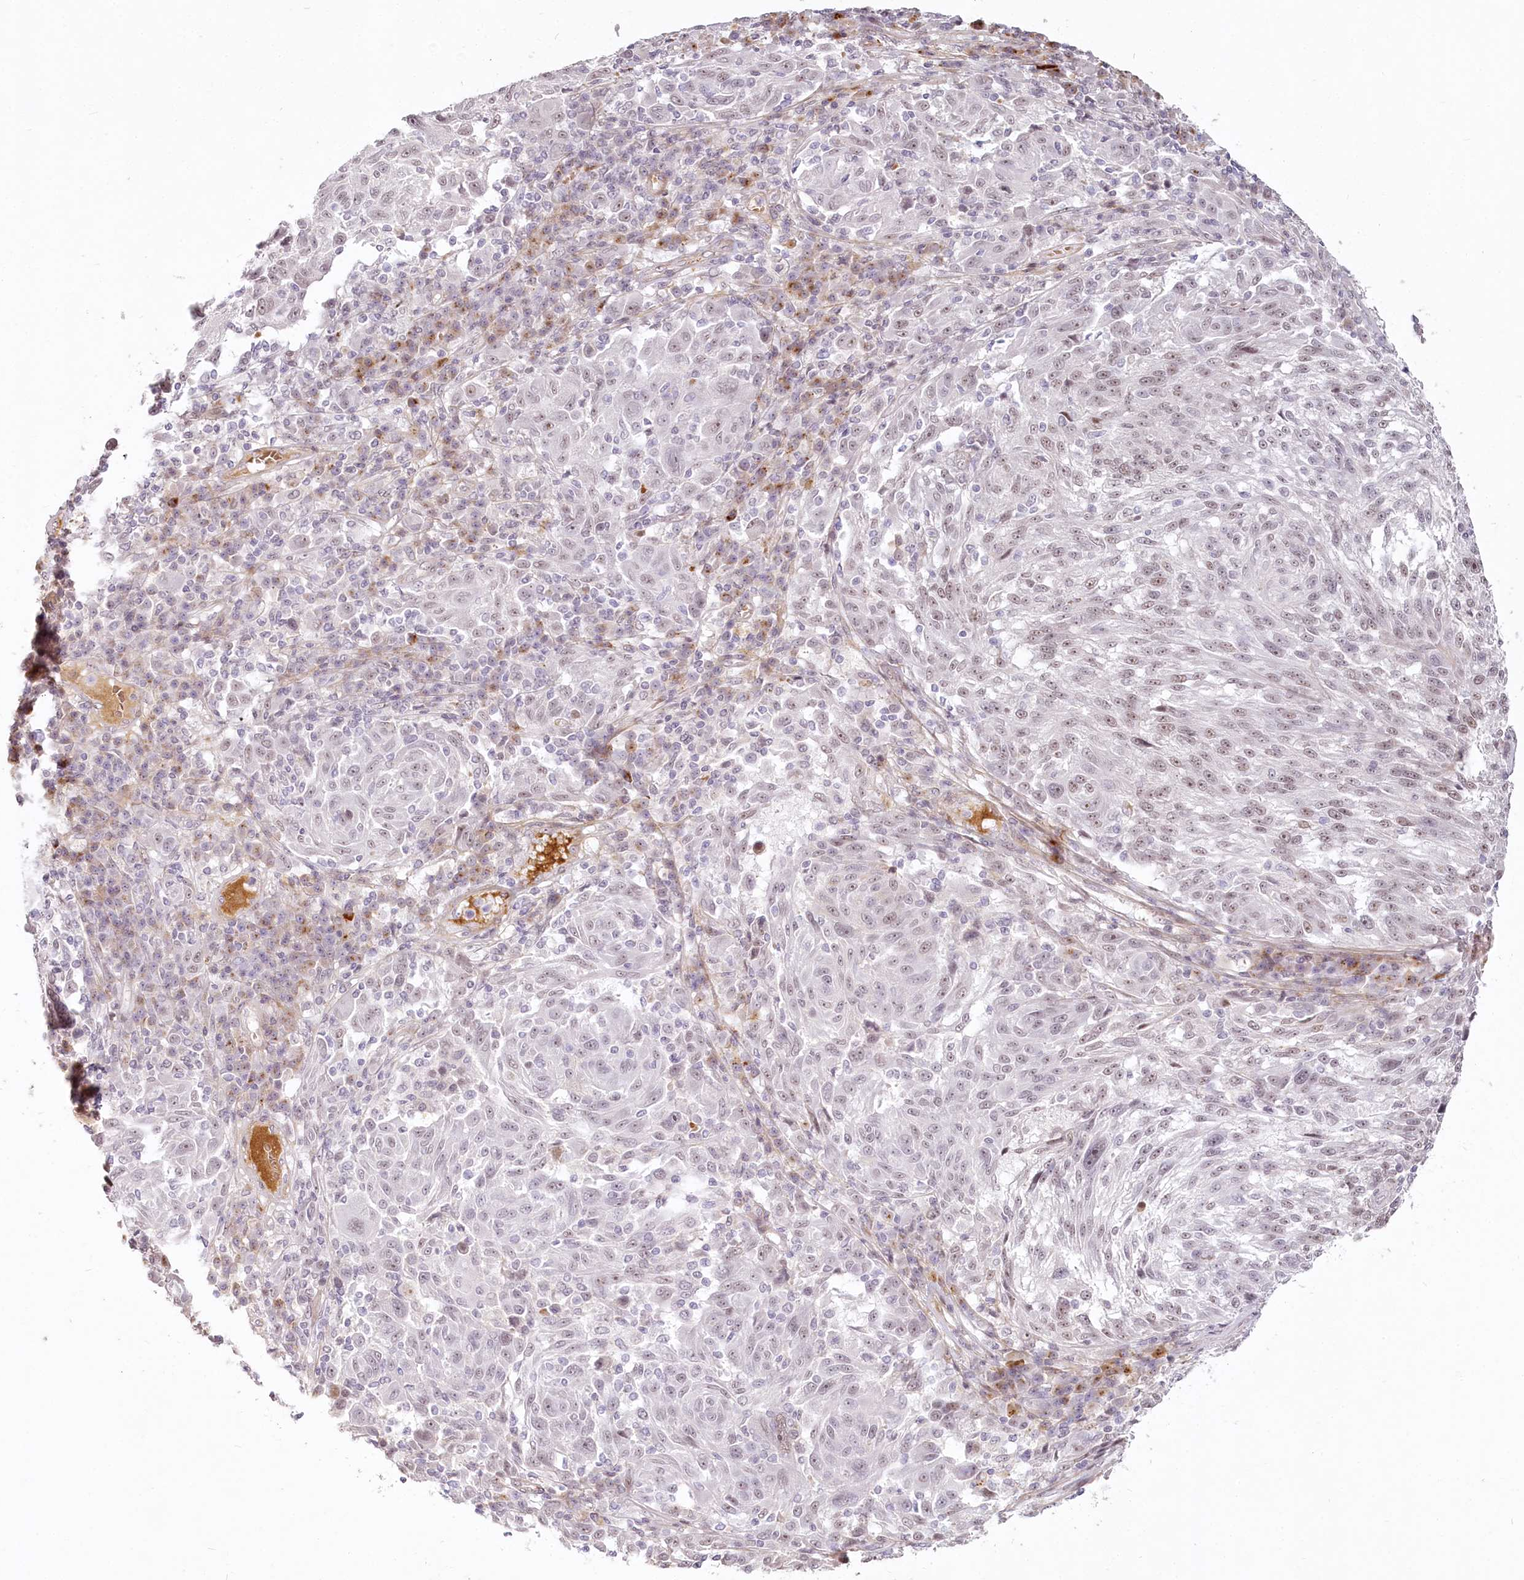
{"staining": {"intensity": "weak", "quantity": "25%-75%", "location": "nuclear"}, "tissue": "melanoma", "cell_type": "Tumor cells", "image_type": "cancer", "snomed": [{"axis": "morphology", "description": "Malignant melanoma, NOS"}, {"axis": "topography", "description": "Skin"}], "caption": "Immunohistochemical staining of human melanoma shows low levels of weak nuclear protein staining in approximately 25%-75% of tumor cells.", "gene": "EXOSC7", "patient": {"sex": "male", "age": 53}}